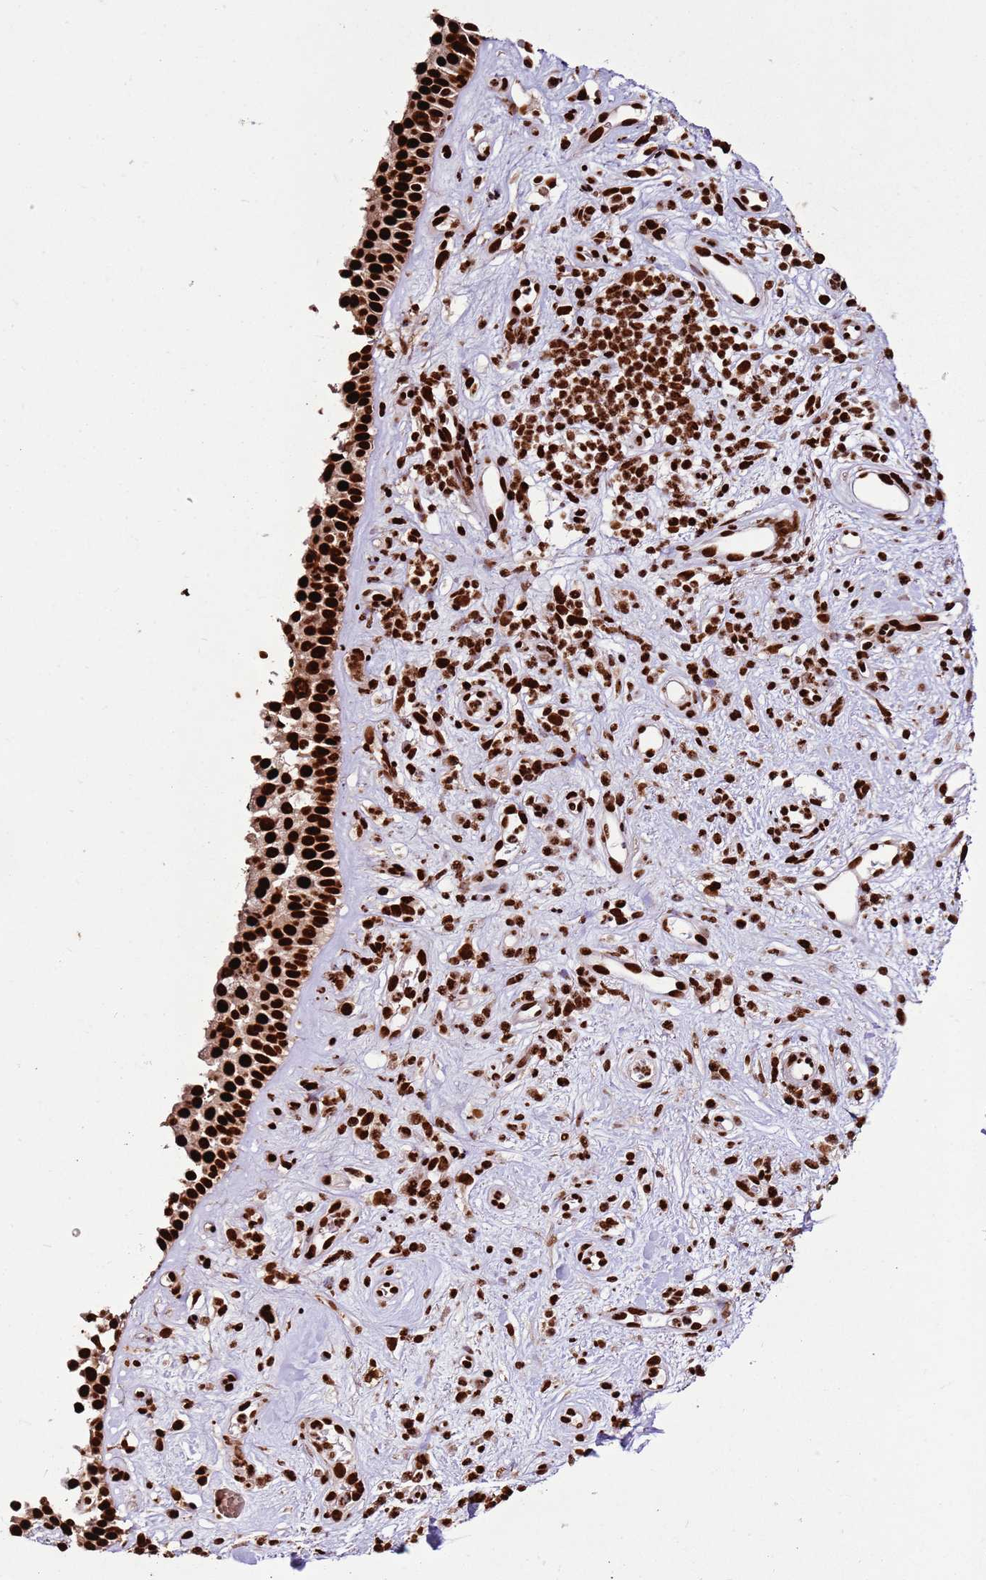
{"staining": {"intensity": "strong", "quantity": ">75%", "location": "nuclear"}, "tissue": "nasopharynx", "cell_type": "Respiratory epithelial cells", "image_type": "normal", "snomed": [{"axis": "morphology", "description": "Normal tissue, NOS"}, {"axis": "morphology", "description": "Squamous cell carcinoma, NOS"}, {"axis": "topography", "description": "Nasopharynx"}, {"axis": "topography", "description": "Head-Neck"}], "caption": "Immunohistochemistry (IHC) of benign human nasopharynx exhibits high levels of strong nuclear expression in approximately >75% of respiratory epithelial cells.", "gene": "HNRNPAB", "patient": {"sex": "male", "age": 85}}